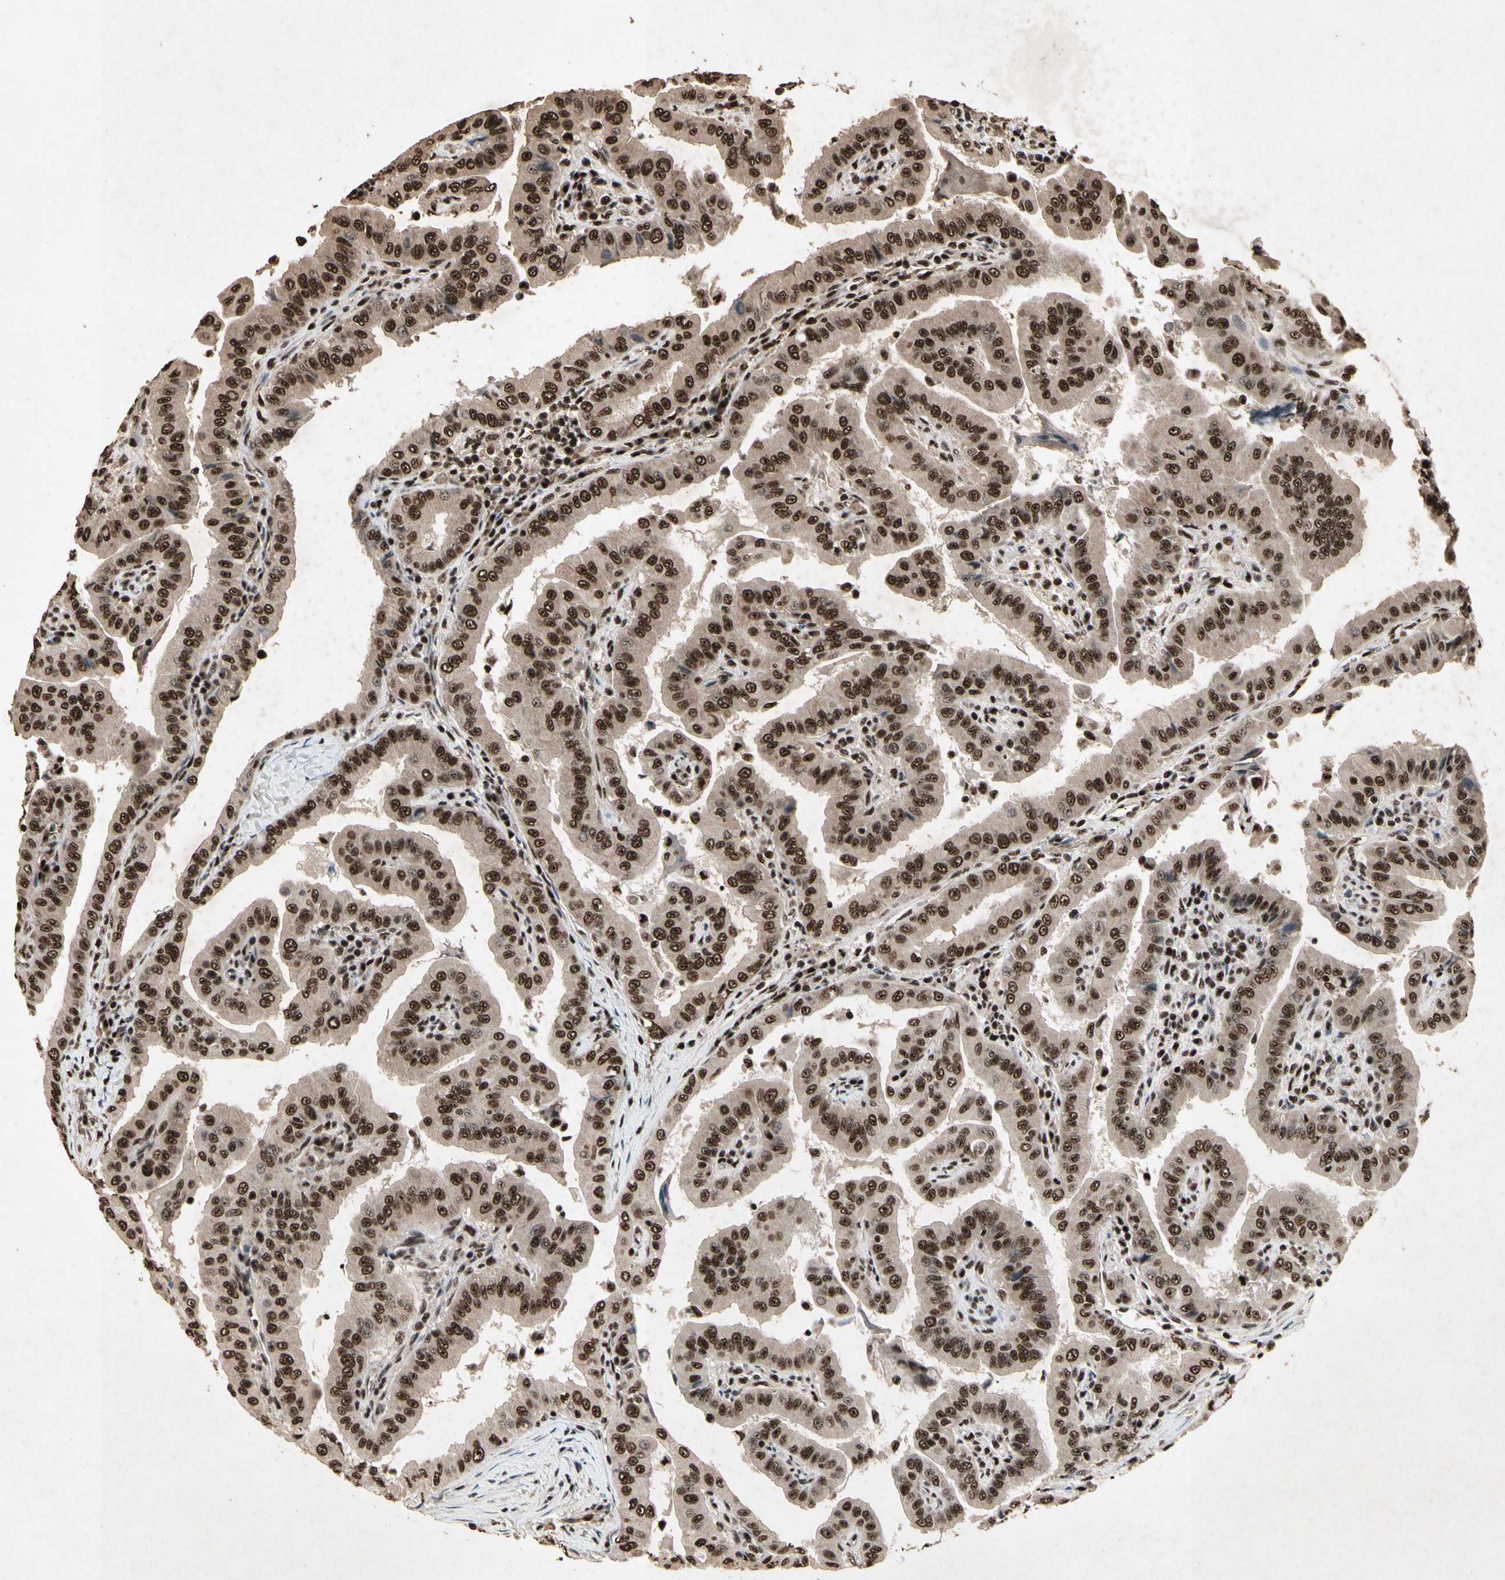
{"staining": {"intensity": "strong", "quantity": ">75%", "location": "cytoplasmic/membranous,nuclear"}, "tissue": "thyroid cancer", "cell_type": "Tumor cells", "image_type": "cancer", "snomed": [{"axis": "morphology", "description": "Papillary adenocarcinoma, NOS"}, {"axis": "topography", "description": "Thyroid gland"}], "caption": "Thyroid cancer tissue exhibits strong cytoplasmic/membranous and nuclear staining in about >75% of tumor cells (Stains: DAB (3,3'-diaminobenzidine) in brown, nuclei in blue, Microscopy: brightfield microscopy at high magnification).", "gene": "TBX2", "patient": {"sex": "male", "age": 33}}